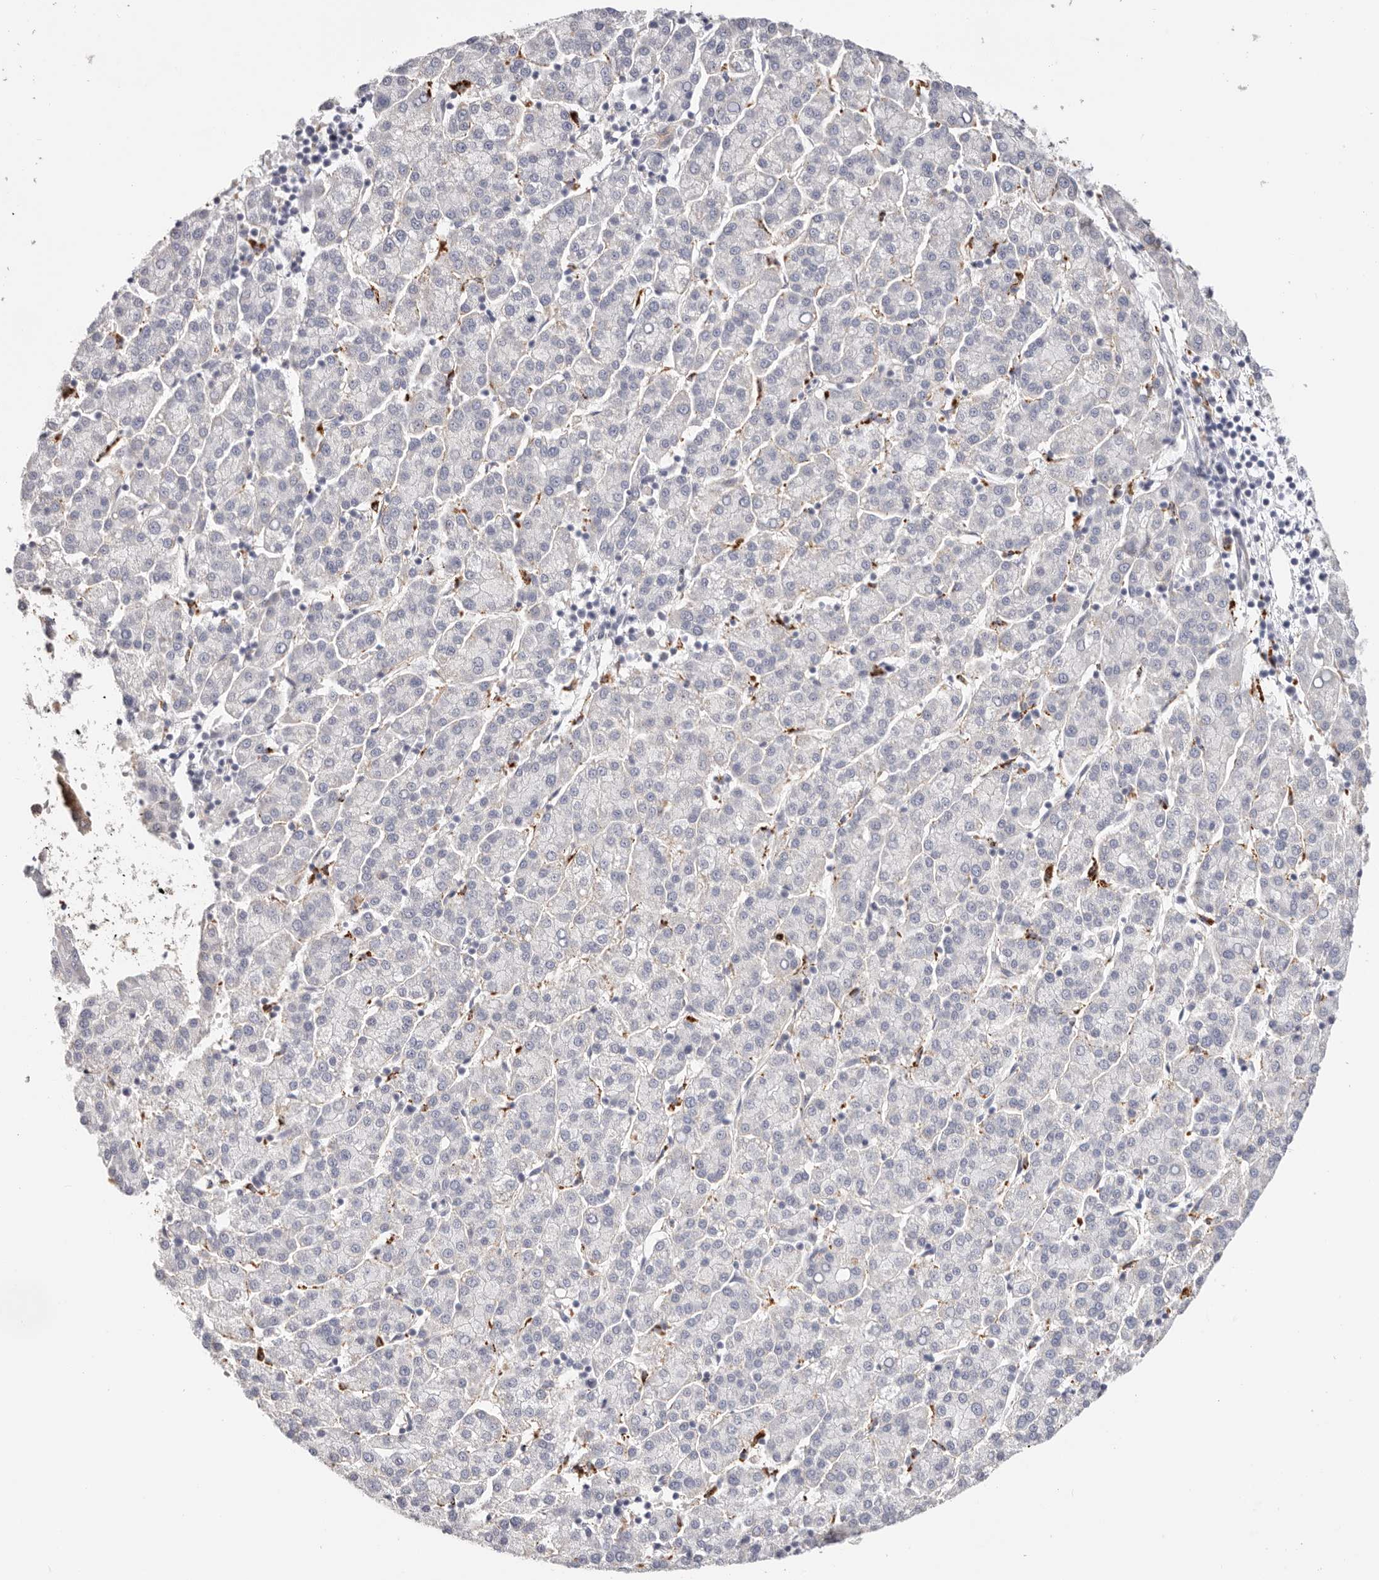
{"staining": {"intensity": "negative", "quantity": "none", "location": "none"}, "tissue": "liver cancer", "cell_type": "Tumor cells", "image_type": "cancer", "snomed": [{"axis": "morphology", "description": "Carcinoma, Hepatocellular, NOS"}, {"axis": "topography", "description": "Liver"}], "caption": "Immunohistochemical staining of human liver cancer (hepatocellular carcinoma) displays no significant positivity in tumor cells.", "gene": "STKLD1", "patient": {"sex": "female", "age": 58}}